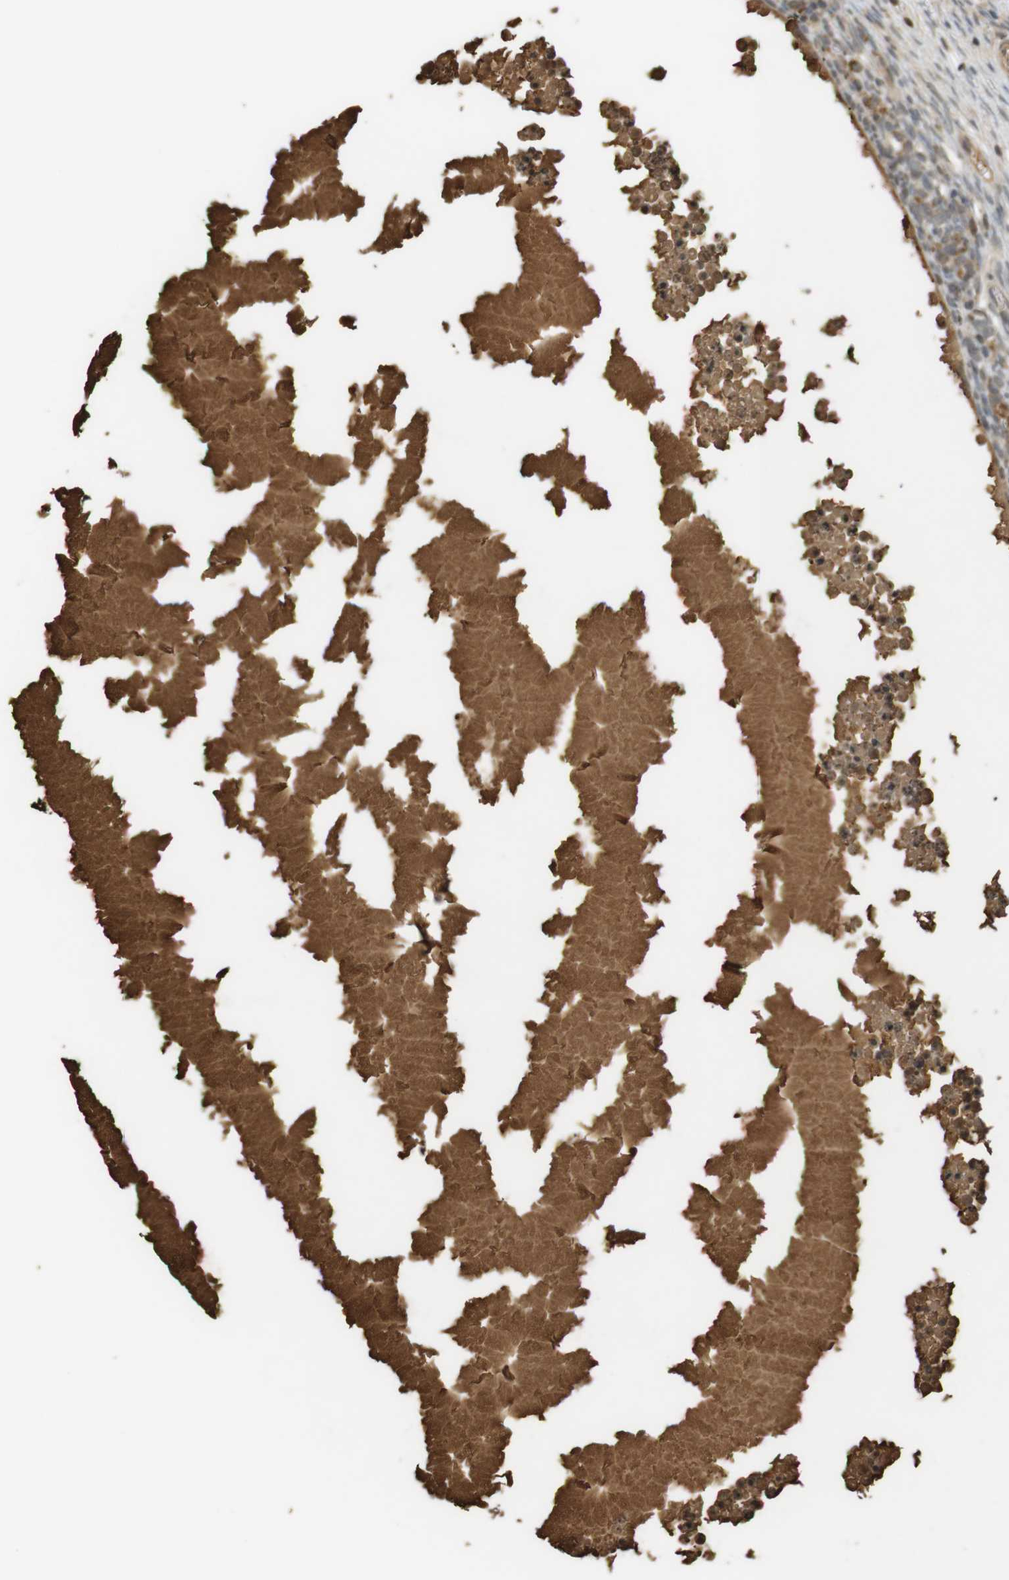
{"staining": {"intensity": "weak", "quantity": "<25%", "location": "cytoplasmic/membranous,nuclear"}, "tissue": "ovary", "cell_type": "Ovarian stroma cells", "image_type": "normal", "snomed": [{"axis": "morphology", "description": "Normal tissue, NOS"}, {"axis": "topography", "description": "Ovary"}], "caption": "DAB immunohistochemical staining of benign human ovary reveals no significant staining in ovarian stroma cells. Brightfield microscopy of immunohistochemistry stained with DAB (brown) and hematoxylin (blue), captured at high magnification.", "gene": "SRR", "patient": {"sex": "female", "age": 35}}